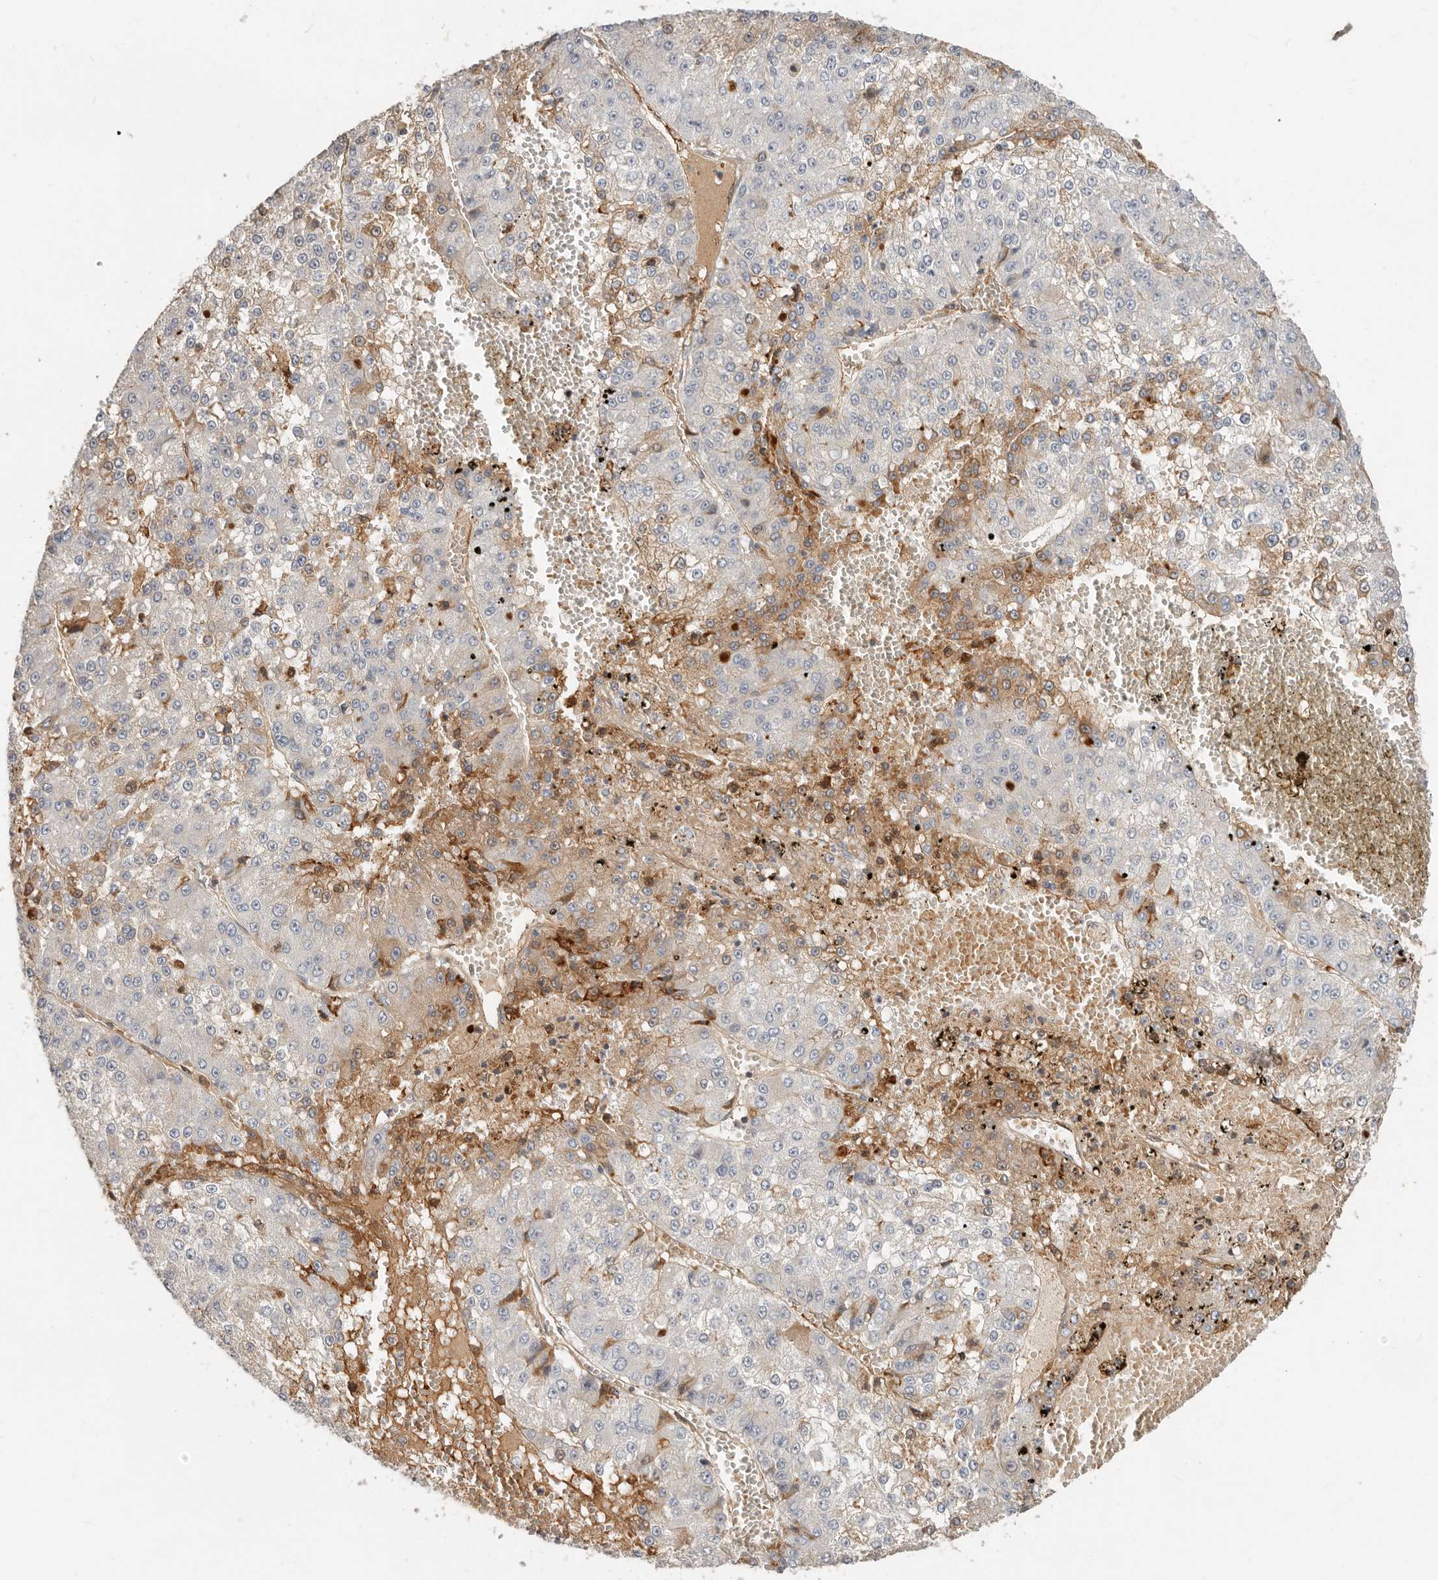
{"staining": {"intensity": "negative", "quantity": "none", "location": "none"}, "tissue": "liver cancer", "cell_type": "Tumor cells", "image_type": "cancer", "snomed": [{"axis": "morphology", "description": "Carcinoma, Hepatocellular, NOS"}, {"axis": "topography", "description": "Liver"}], "caption": "High power microscopy photomicrograph of an immunohistochemistry histopathology image of liver hepatocellular carcinoma, revealing no significant staining in tumor cells. The staining was performed using DAB to visualize the protein expression in brown, while the nuclei were stained in blue with hematoxylin (Magnification: 20x).", "gene": "MTFR2", "patient": {"sex": "female", "age": 73}}